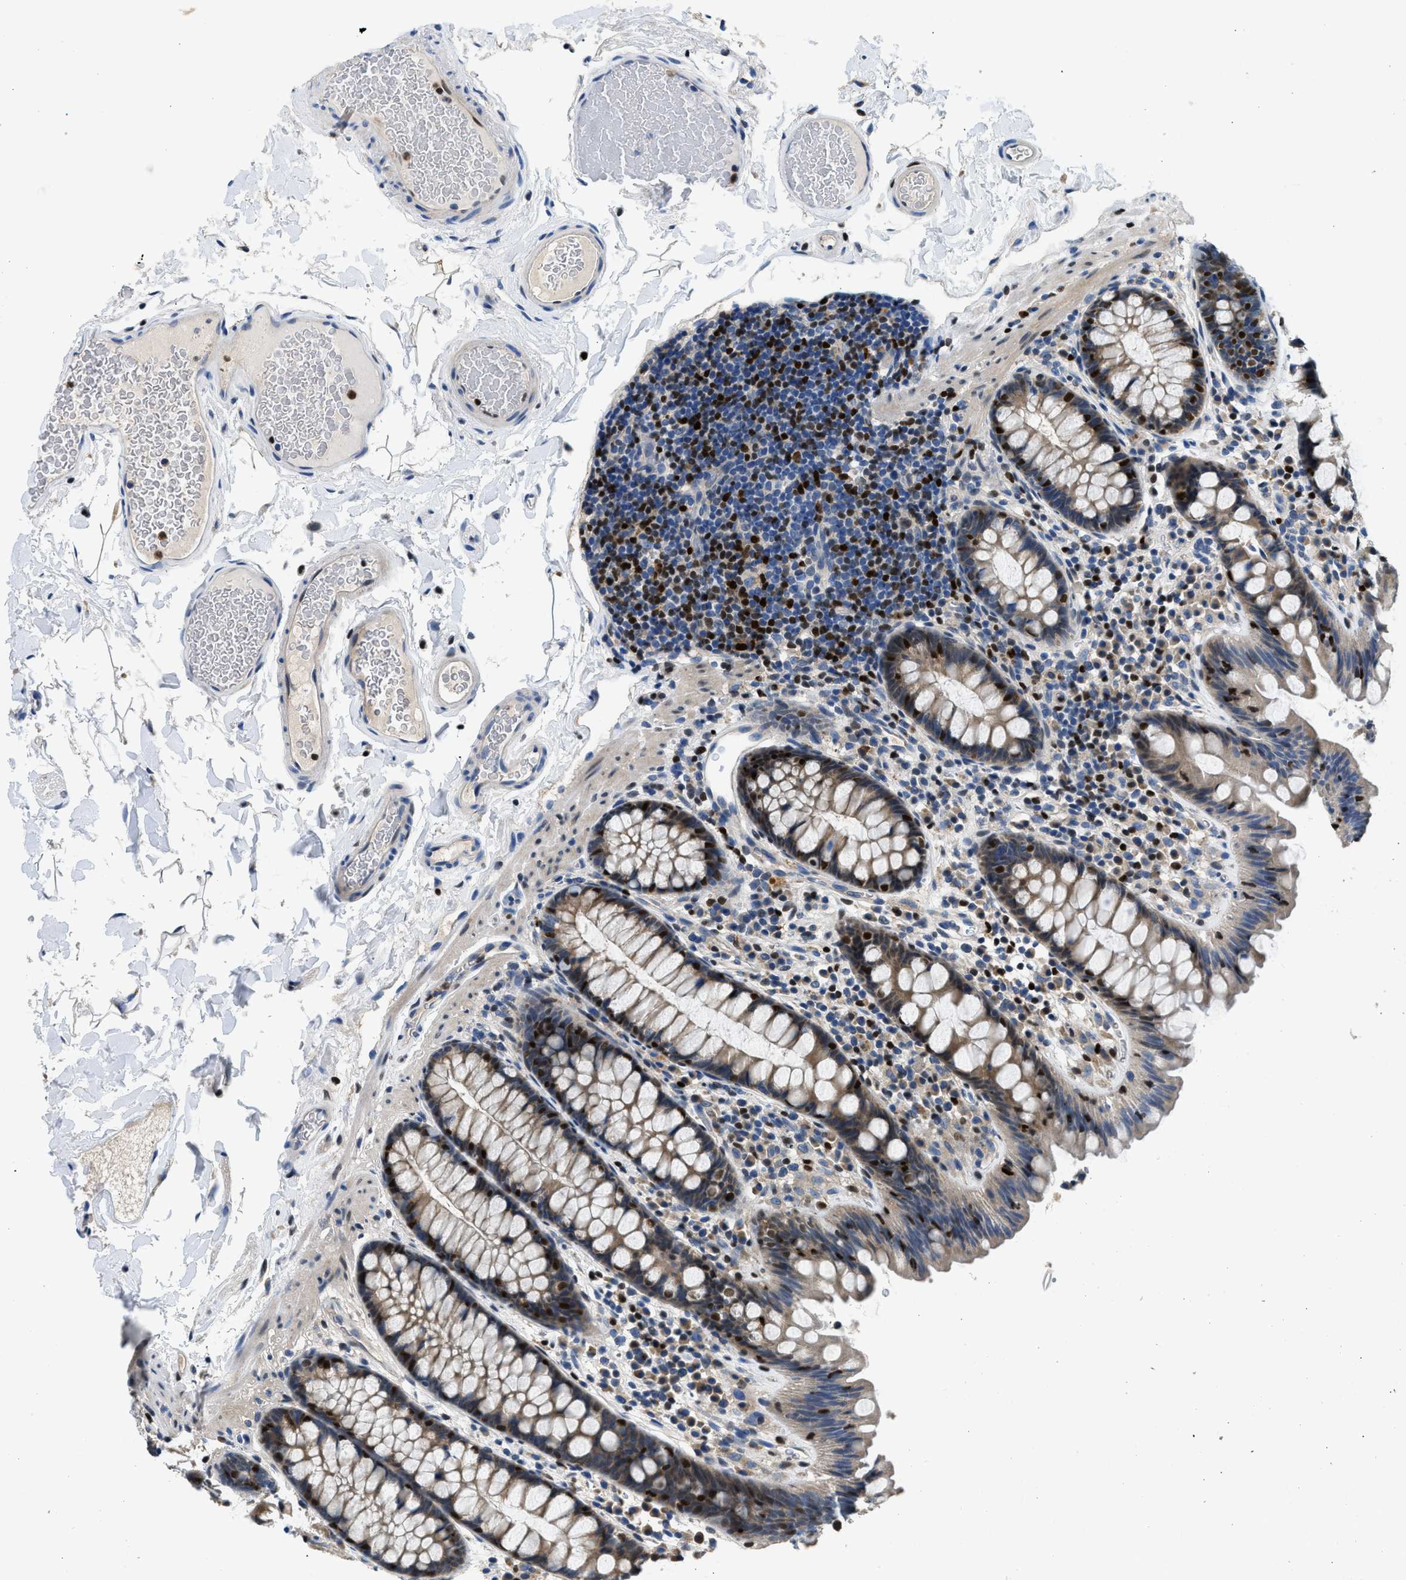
{"staining": {"intensity": "negative", "quantity": "none", "location": "none"}, "tissue": "colon", "cell_type": "Endothelial cells", "image_type": "normal", "snomed": [{"axis": "morphology", "description": "Normal tissue, NOS"}, {"axis": "topography", "description": "Colon"}], "caption": "Immunohistochemistry of benign colon shows no expression in endothelial cells.", "gene": "TOX", "patient": {"sex": "female", "age": 80}}